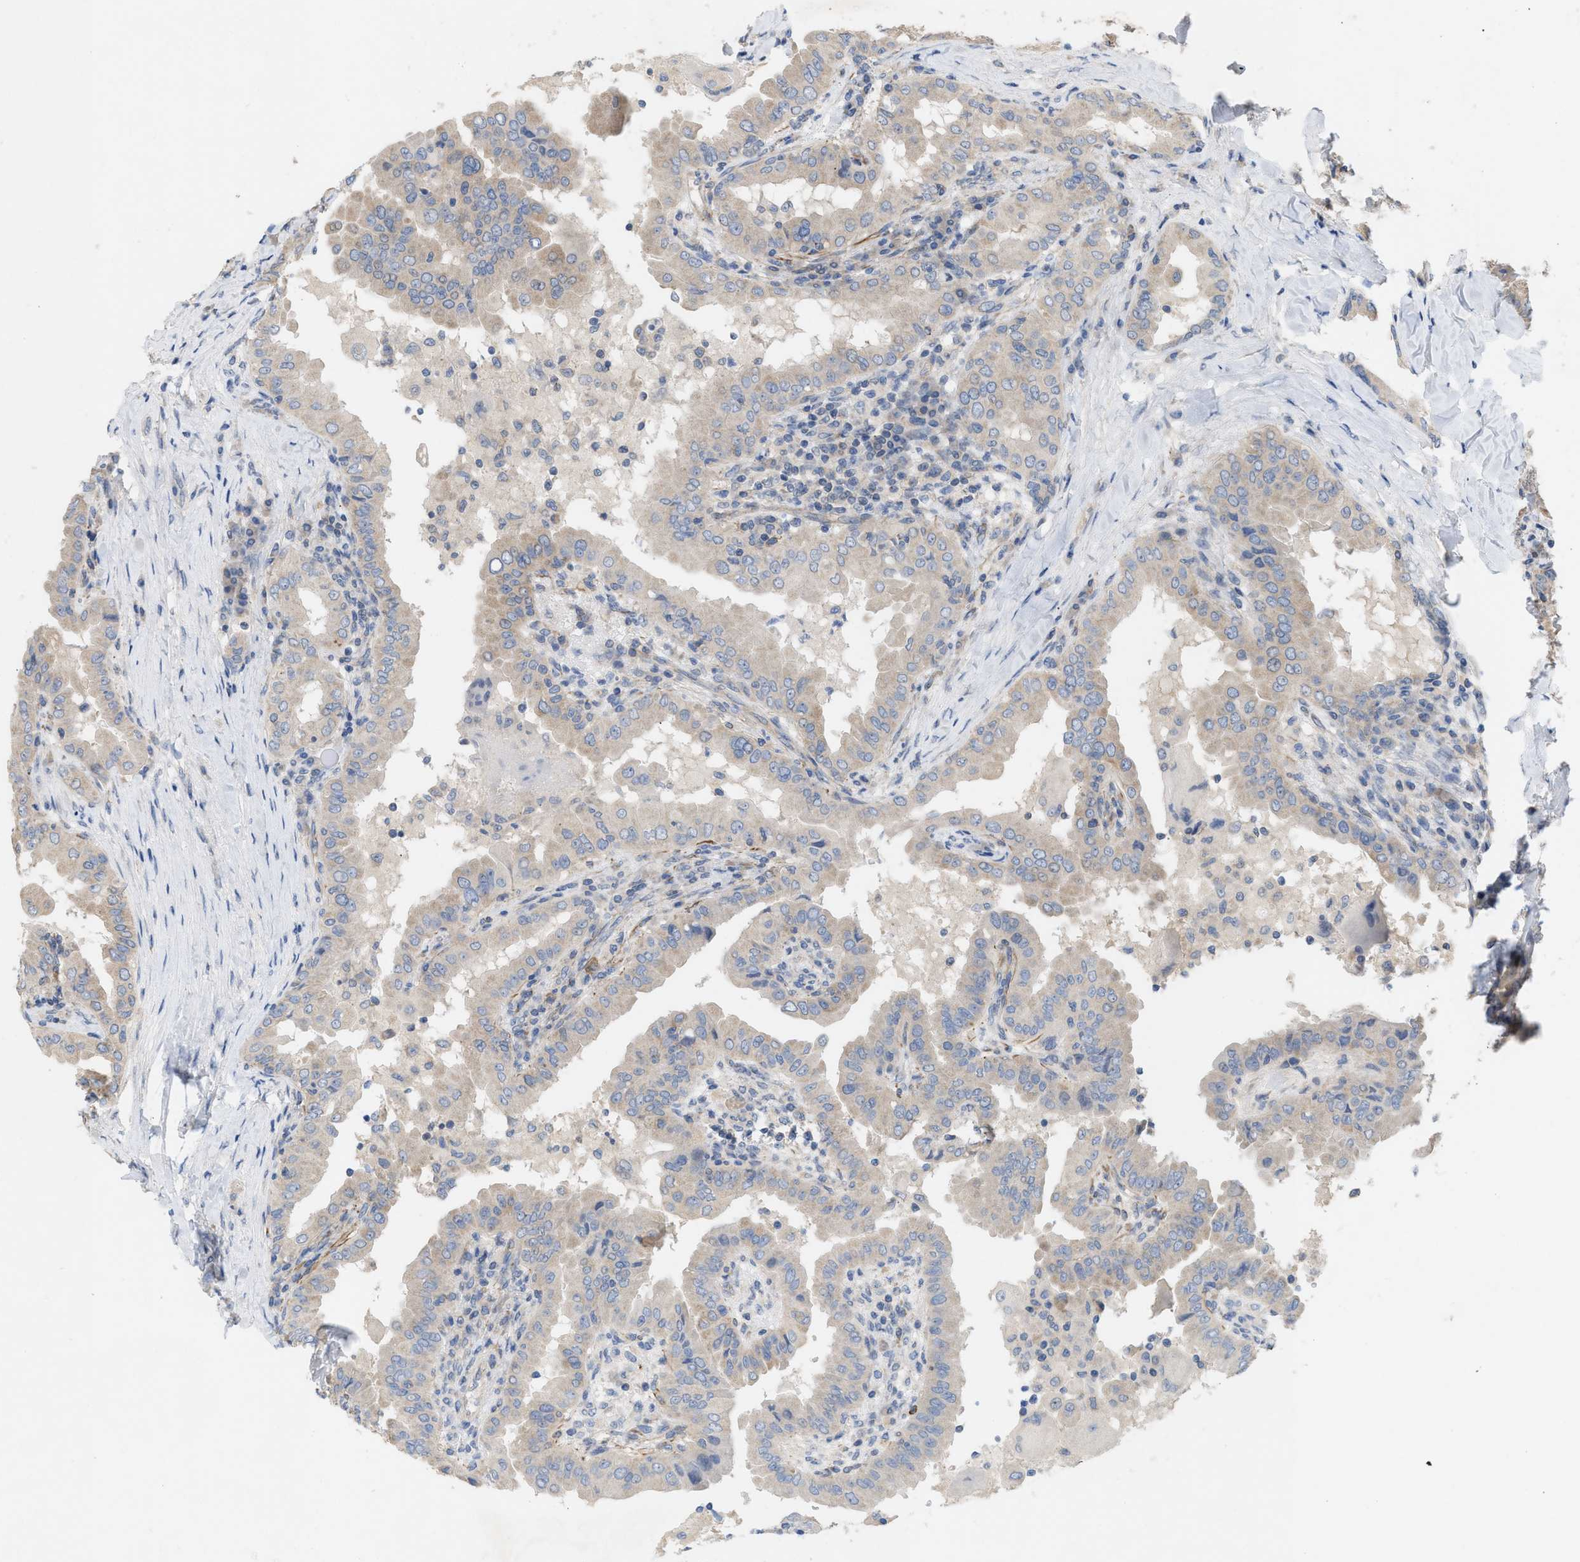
{"staining": {"intensity": "weak", "quantity": "25%-75%", "location": "cytoplasmic/membranous"}, "tissue": "thyroid cancer", "cell_type": "Tumor cells", "image_type": "cancer", "snomed": [{"axis": "morphology", "description": "Papillary adenocarcinoma, NOS"}, {"axis": "topography", "description": "Thyroid gland"}], "caption": "This is an image of immunohistochemistry (IHC) staining of thyroid cancer, which shows weak expression in the cytoplasmic/membranous of tumor cells.", "gene": "UBAP2", "patient": {"sex": "male", "age": 33}}